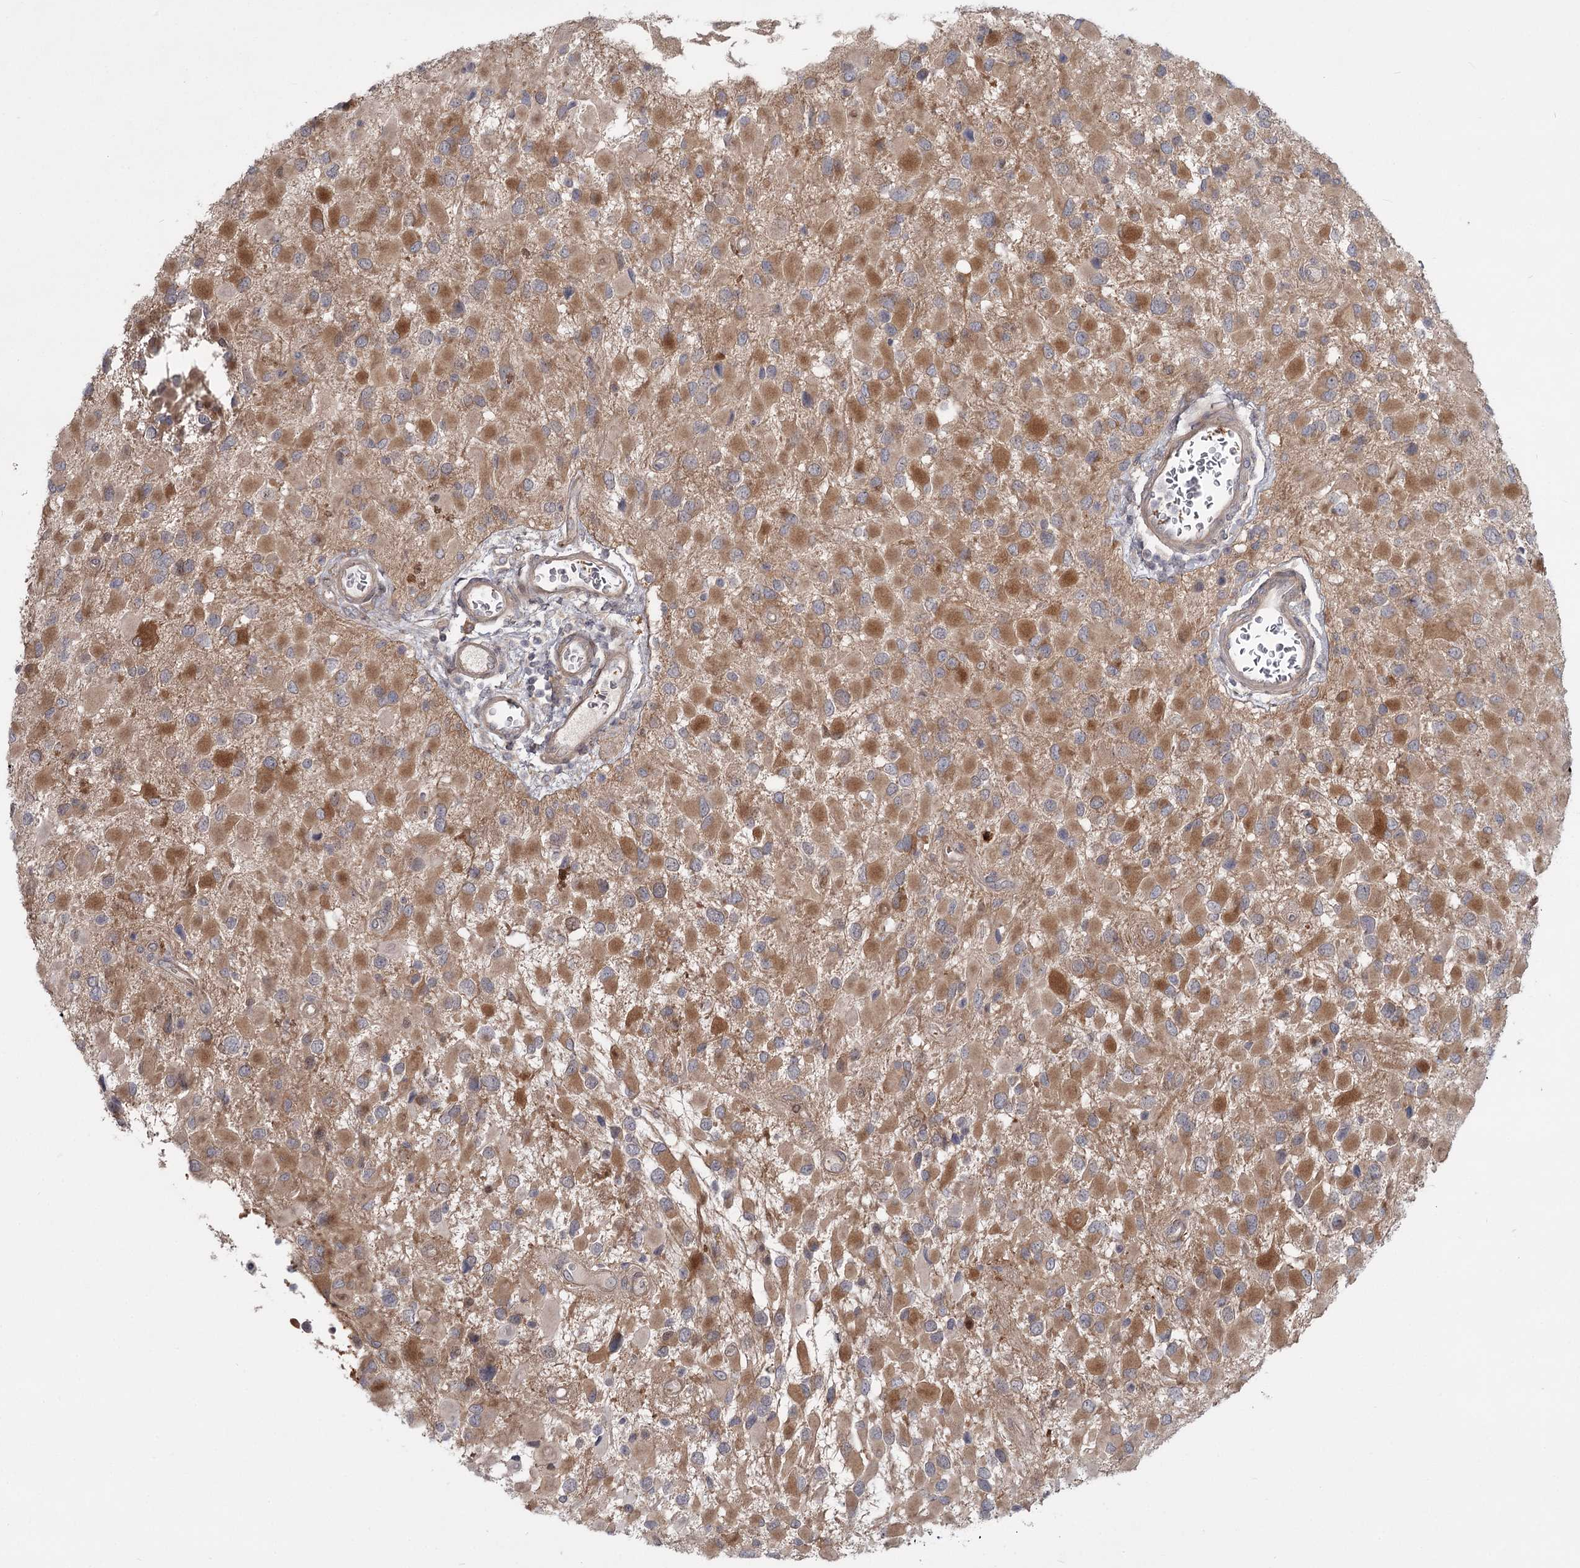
{"staining": {"intensity": "moderate", "quantity": ">75%", "location": "cytoplasmic/membranous"}, "tissue": "glioma", "cell_type": "Tumor cells", "image_type": "cancer", "snomed": [{"axis": "morphology", "description": "Glioma, malignant, High grade"}, {"axis": "topography", "description": "Brain"}], "caption": "An immunohistochemistry (IHC) photomicrograph of tumor tissue is shown. Protein staining in brown shows moderate cytoplasmic/membranous positivity in glioma within tumor cells.", "gene": "CCNG2", "patient": {"sex": "male", "age": 53}}